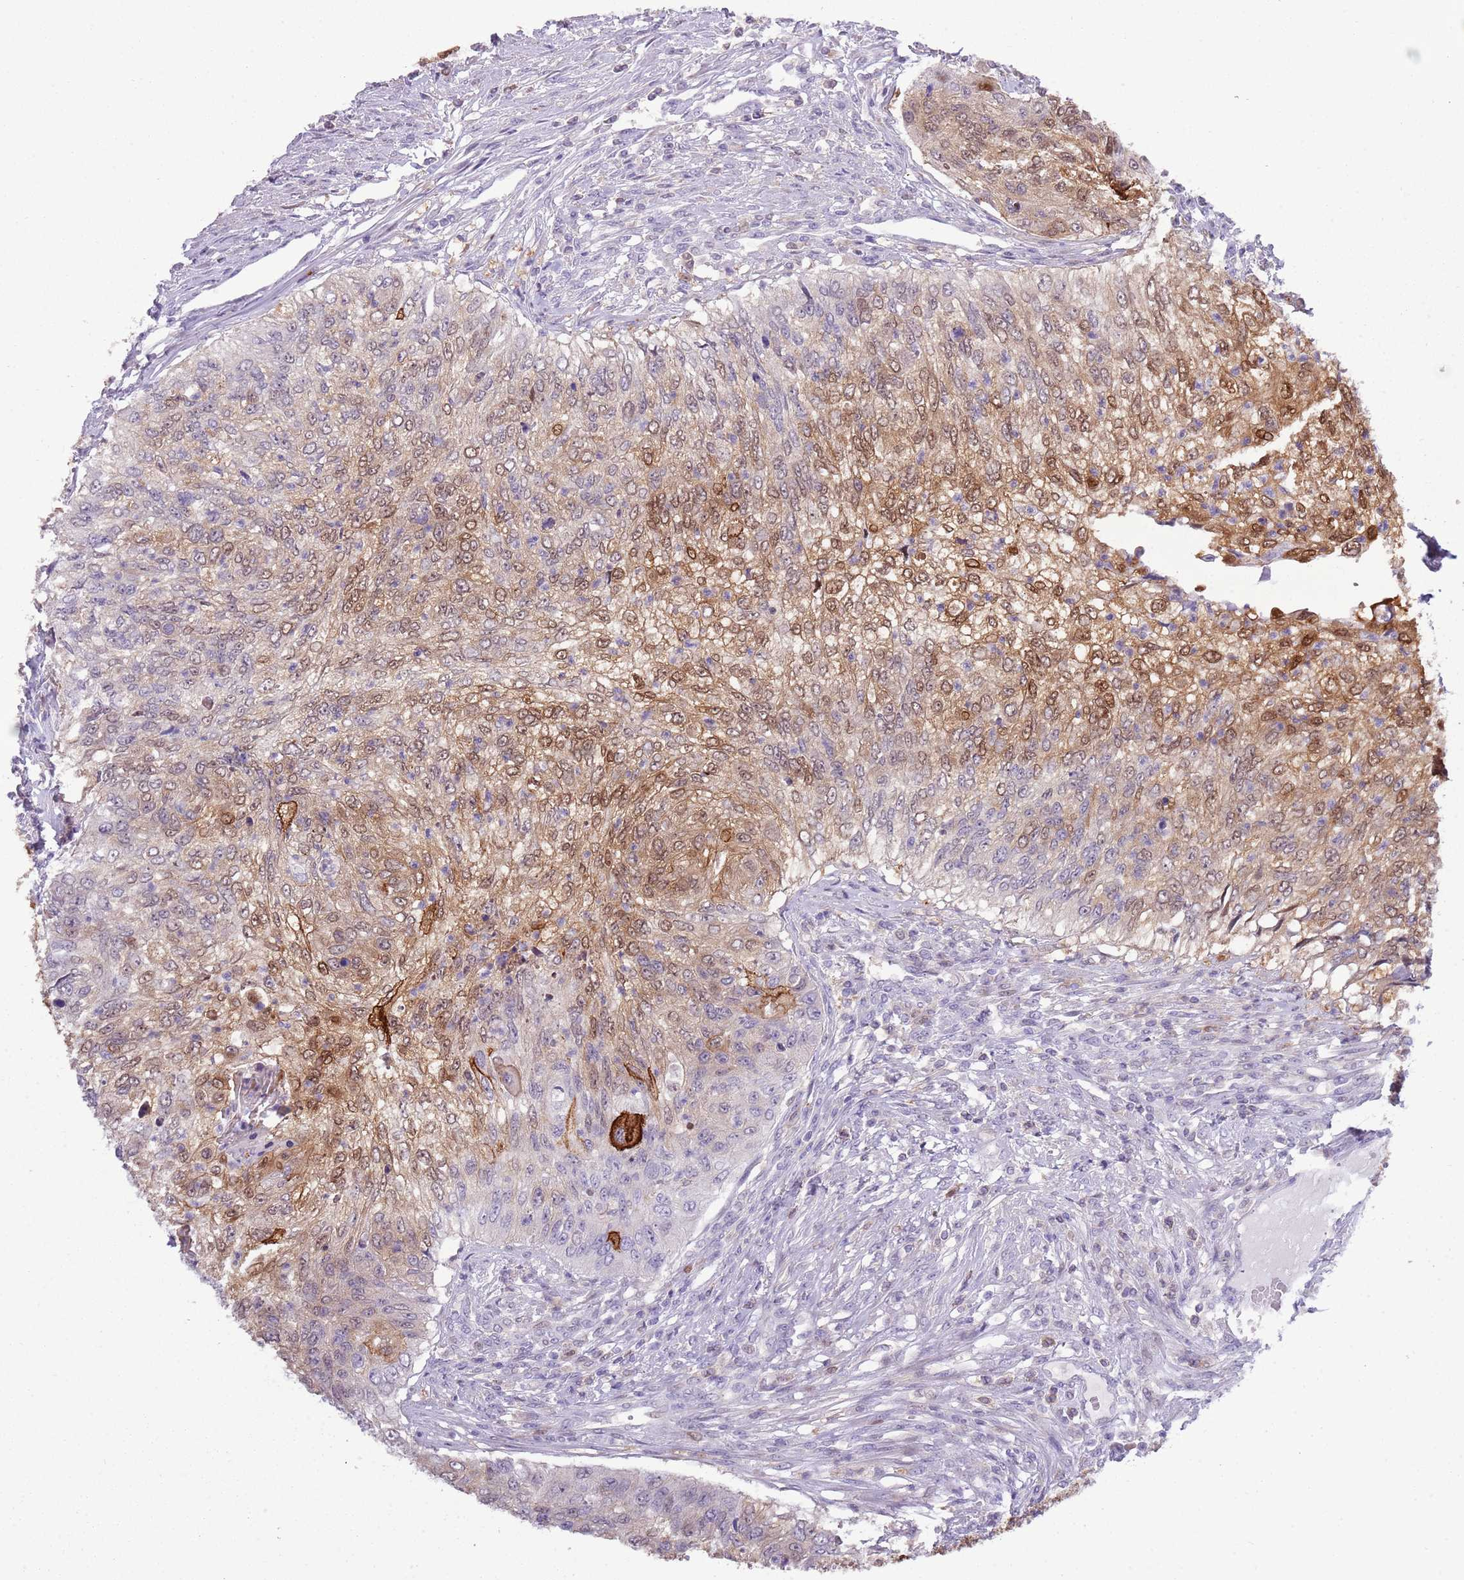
{"staining": {"intensity": "moderate", "quantity": "25%-75%", "location": "cytoplasmic/membranous,nuclear"}, "tissue": "urothelial cancer", "cell_type": "Tumor cells", "image_type": "cancer", "snomed": [{"axis": "morphology", "description": "Urothelial carcinoma, High grade"}, {"axis": "topography", "description": "Urinary bladder"}], "caption": "Urothelial cancer tissue exhibits moderate cytoplasmic/membranous and nuclear staining in about 25%-75% of tumor cells", "gene": "NBPF6", "patient": {"sex": "female", "age": 60}}